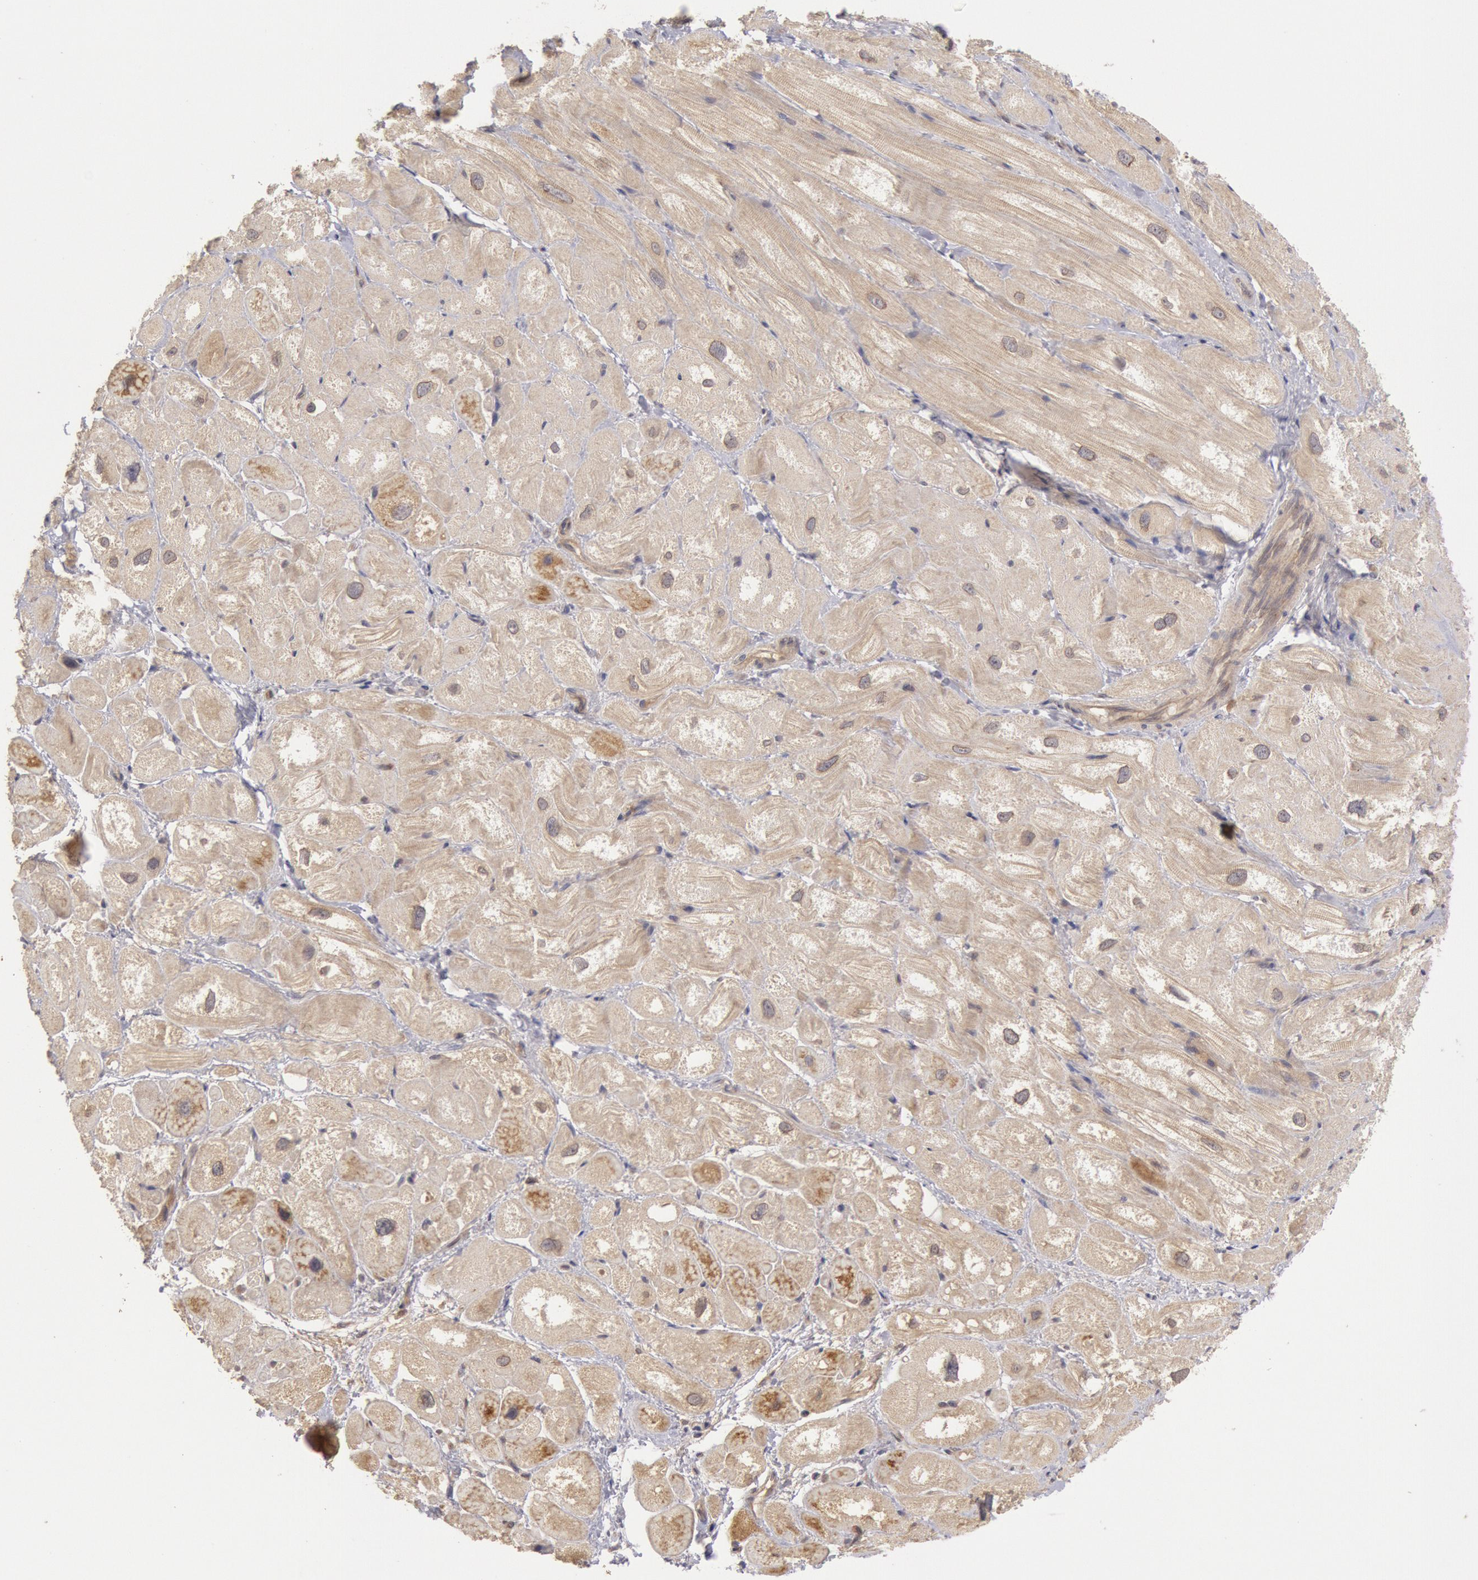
{"staining": {"intensity": "weak", "quantity": "<25%", "location": "cytoplasmic/membranous"}, "tissue": "heart muscle", "cell_type": "Cardiomyocytes", "image_type": "normal", "snomed": [{"axis": "morphology", "description": "Normal tissue, NOS"}, {"axis": "topography", "description": "Heart"}], "caption": "Immunohistochemistry photomicrograph of normal heart muscle stained for a protein (brown), which shows no positivity in cardiomyocytes.", "gene": "BRAF", "patient": {"sex": "male", "age": 49}}